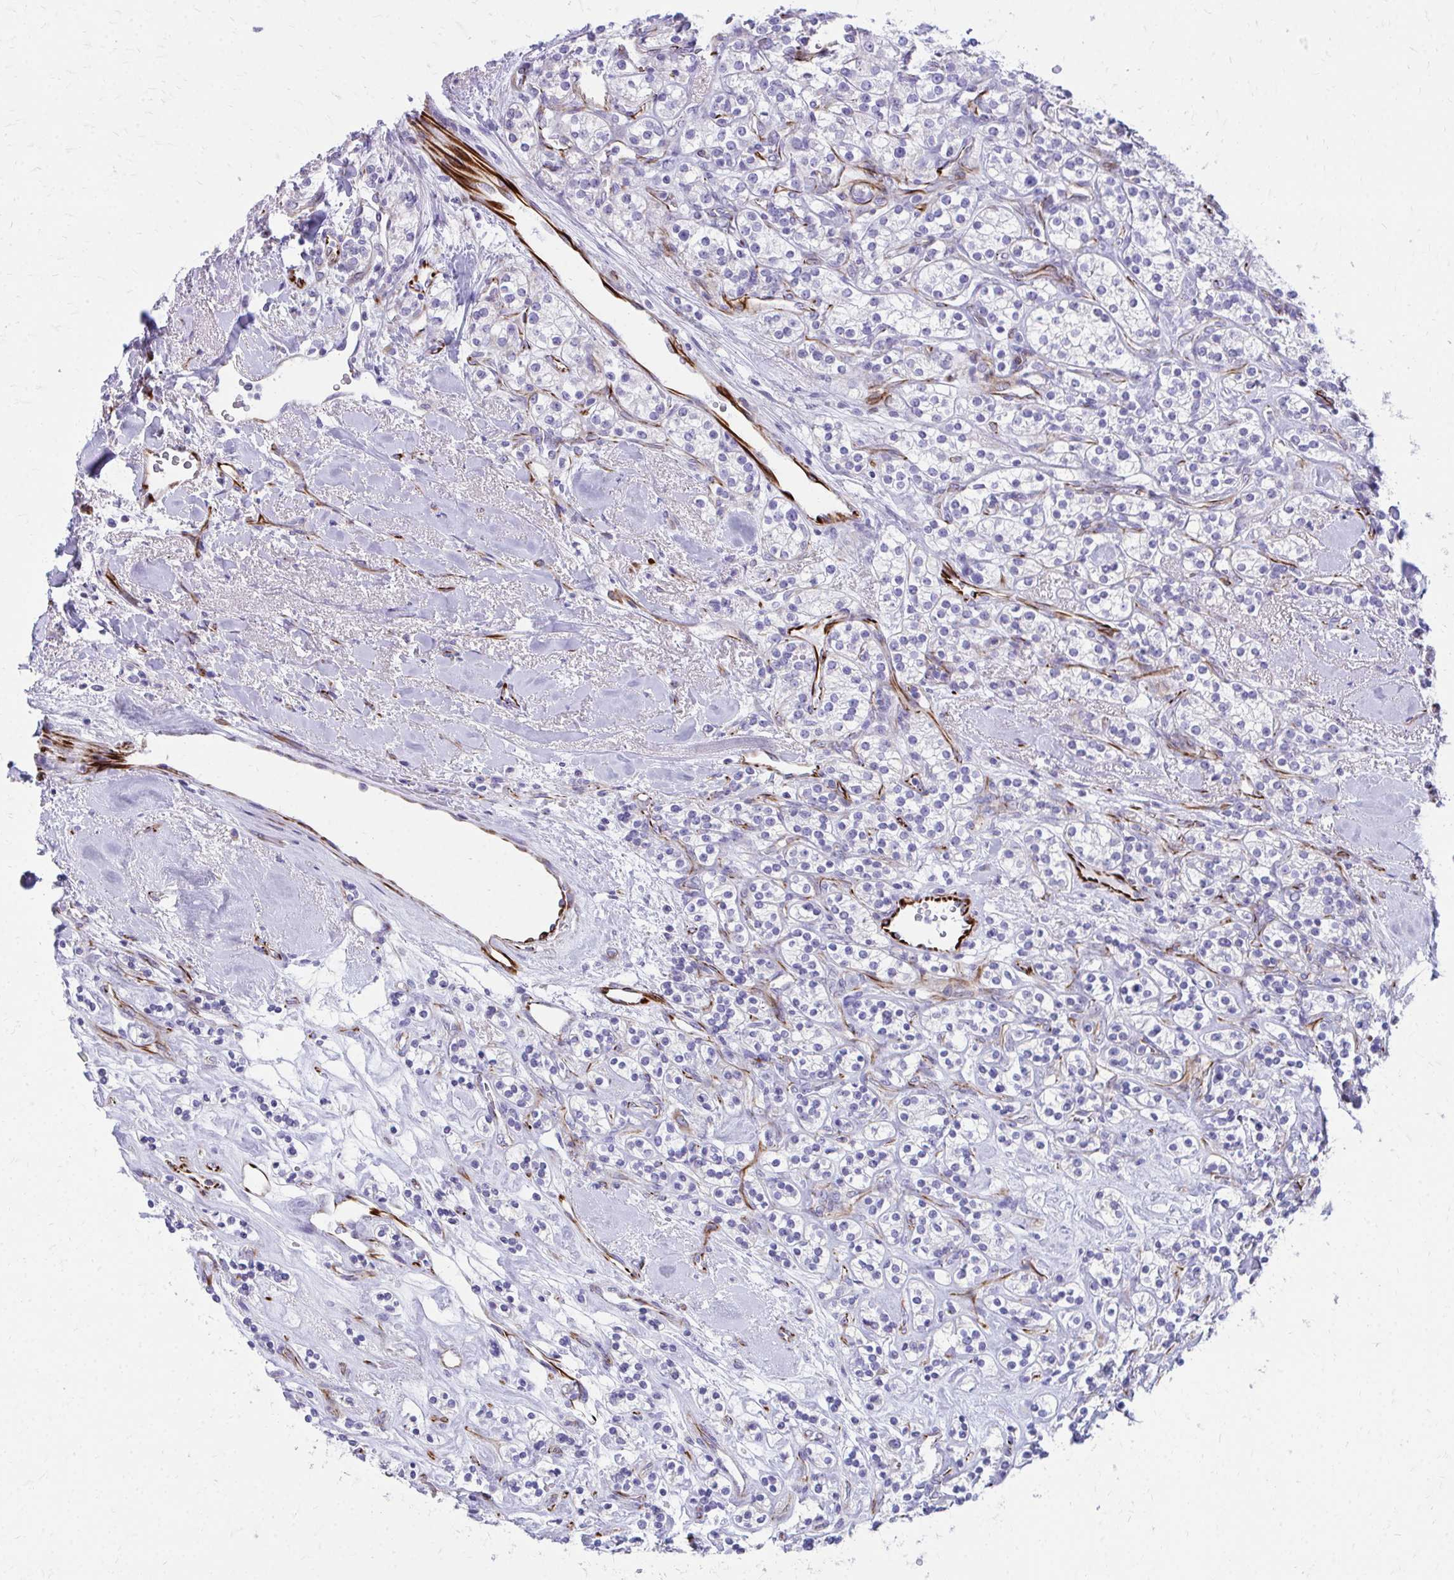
{"staining": {"intensity": "negative", "quantity": "none", "location": "none"}, "tissue": "renal cancer", "cell_type": "Tumor cells", "image_type": "cancer", "snomed": [{"axis": "morphology", "description": "Adenocarcinoma, NOS"}, {"axis": "topography", "description": "Kidney"}], "caption": "A photomicrograph of human renal cancer is negative for staining in tumor cells. (Brightfield microscopy of DAB immunohistochemistry at high magnification).", "gene": "TRIM6", "patient": {"sex": "male", "age": 77}}